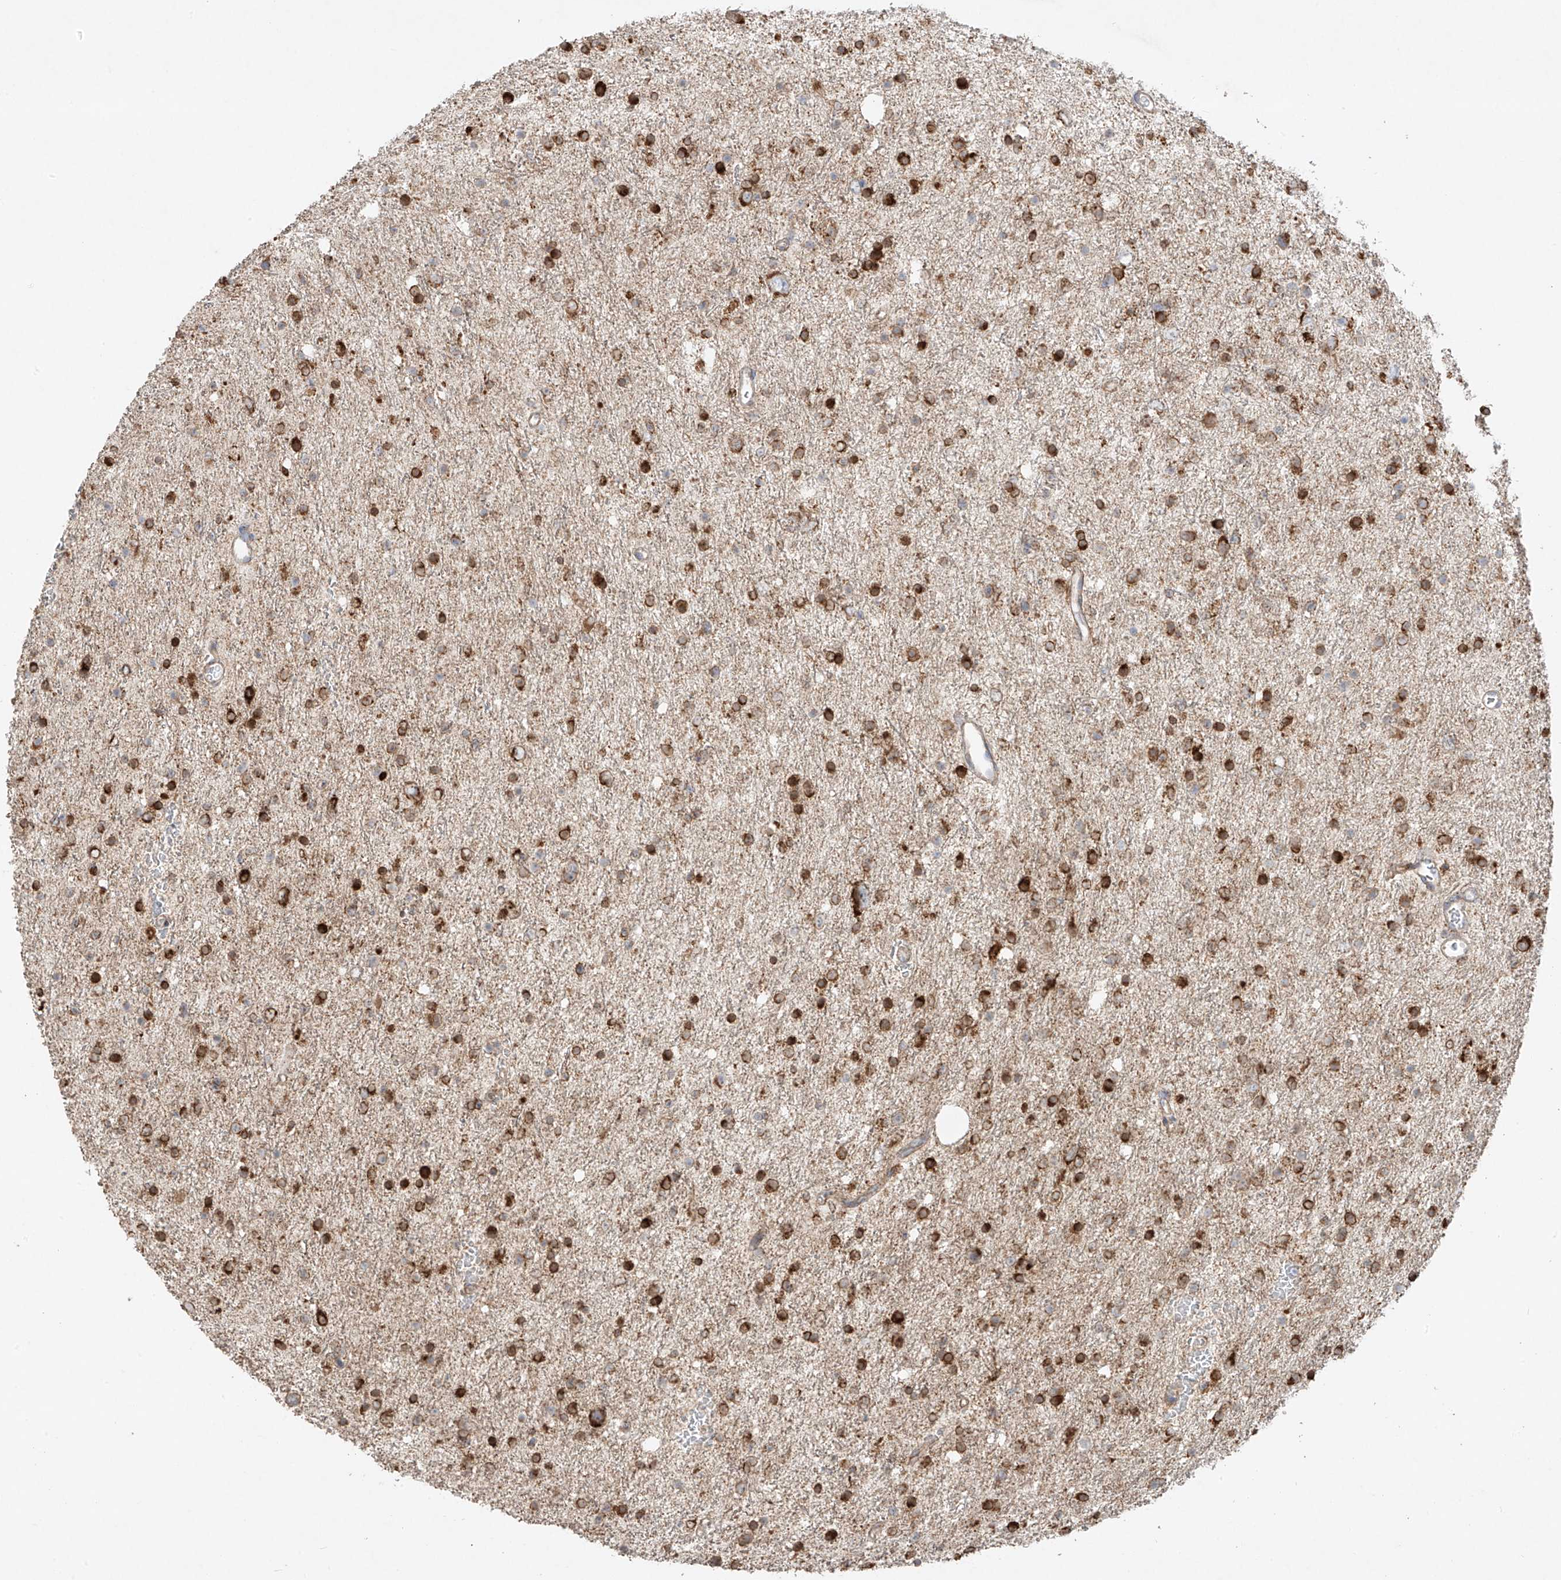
{"staining": {"intensity": "strong", "quantity": ">75%", "location": "cytoplasmic/membranous"}, "tissue": "glioma", "cell_type": "Tumor cells", "image_type": "cancer", "snomed": [{"axis": "morphology", "description": "Glioma, malignant, Low grade"}, {"axis": "topography", "description": "Brain"}], "caption": "Immunohistochemistry image of neoplastic tissue: low-grade glioma (malignant) stained using immunohistochemistry shows high levels of strong protein expression localized specifically in the cytoplasmic/membranous of tumor cells, appearing as a cytoplasmic/membranous brown color.", "gene": "COLGALT2", "patient": {"sex": "female", "age": 37}}